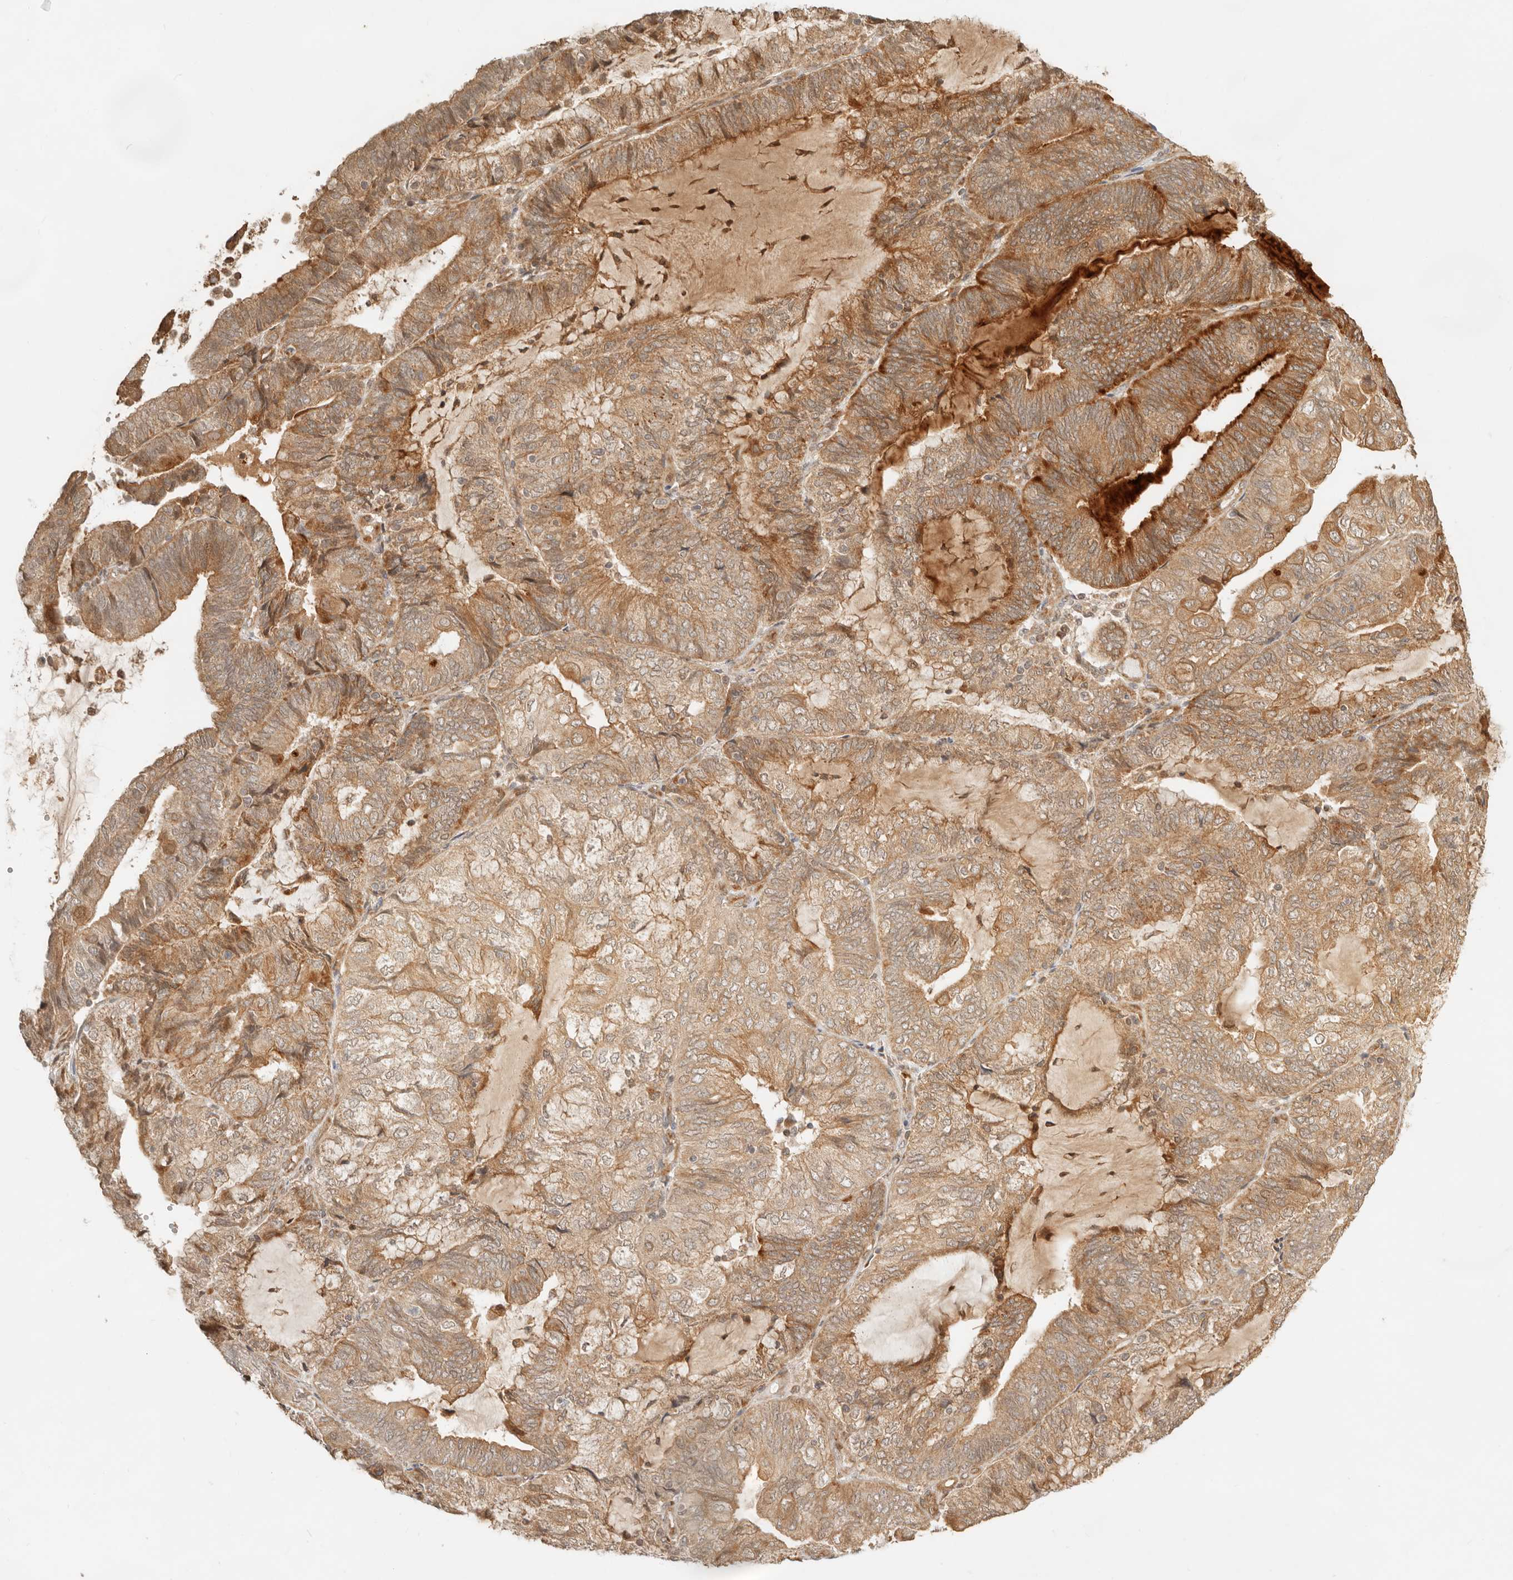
{"staining": {"intensity": "moderate", "quantity": "25%-75%", "location": "cytoplasmic/membranous"}, "tissue": "endometrial cancer", "cell_type": "Tumor cells", "image_type": "cancer", "snomed": [{"axis": "morphology", "description": "Adenocarcinoma, NOS"}, {"axis": "topography", "description": "Endometrium"}], "caption": "This micrograph reveals endometrial cancer (adenocarcinoma) stained with IHC to label a protein in brown. The cytoplasmic/membranous of tumor cells show moderate positivity for the protein. Nuclei are counter-stained blue.", "gene": "BAALC", "patient": {"sex": "female", "age": 81}}